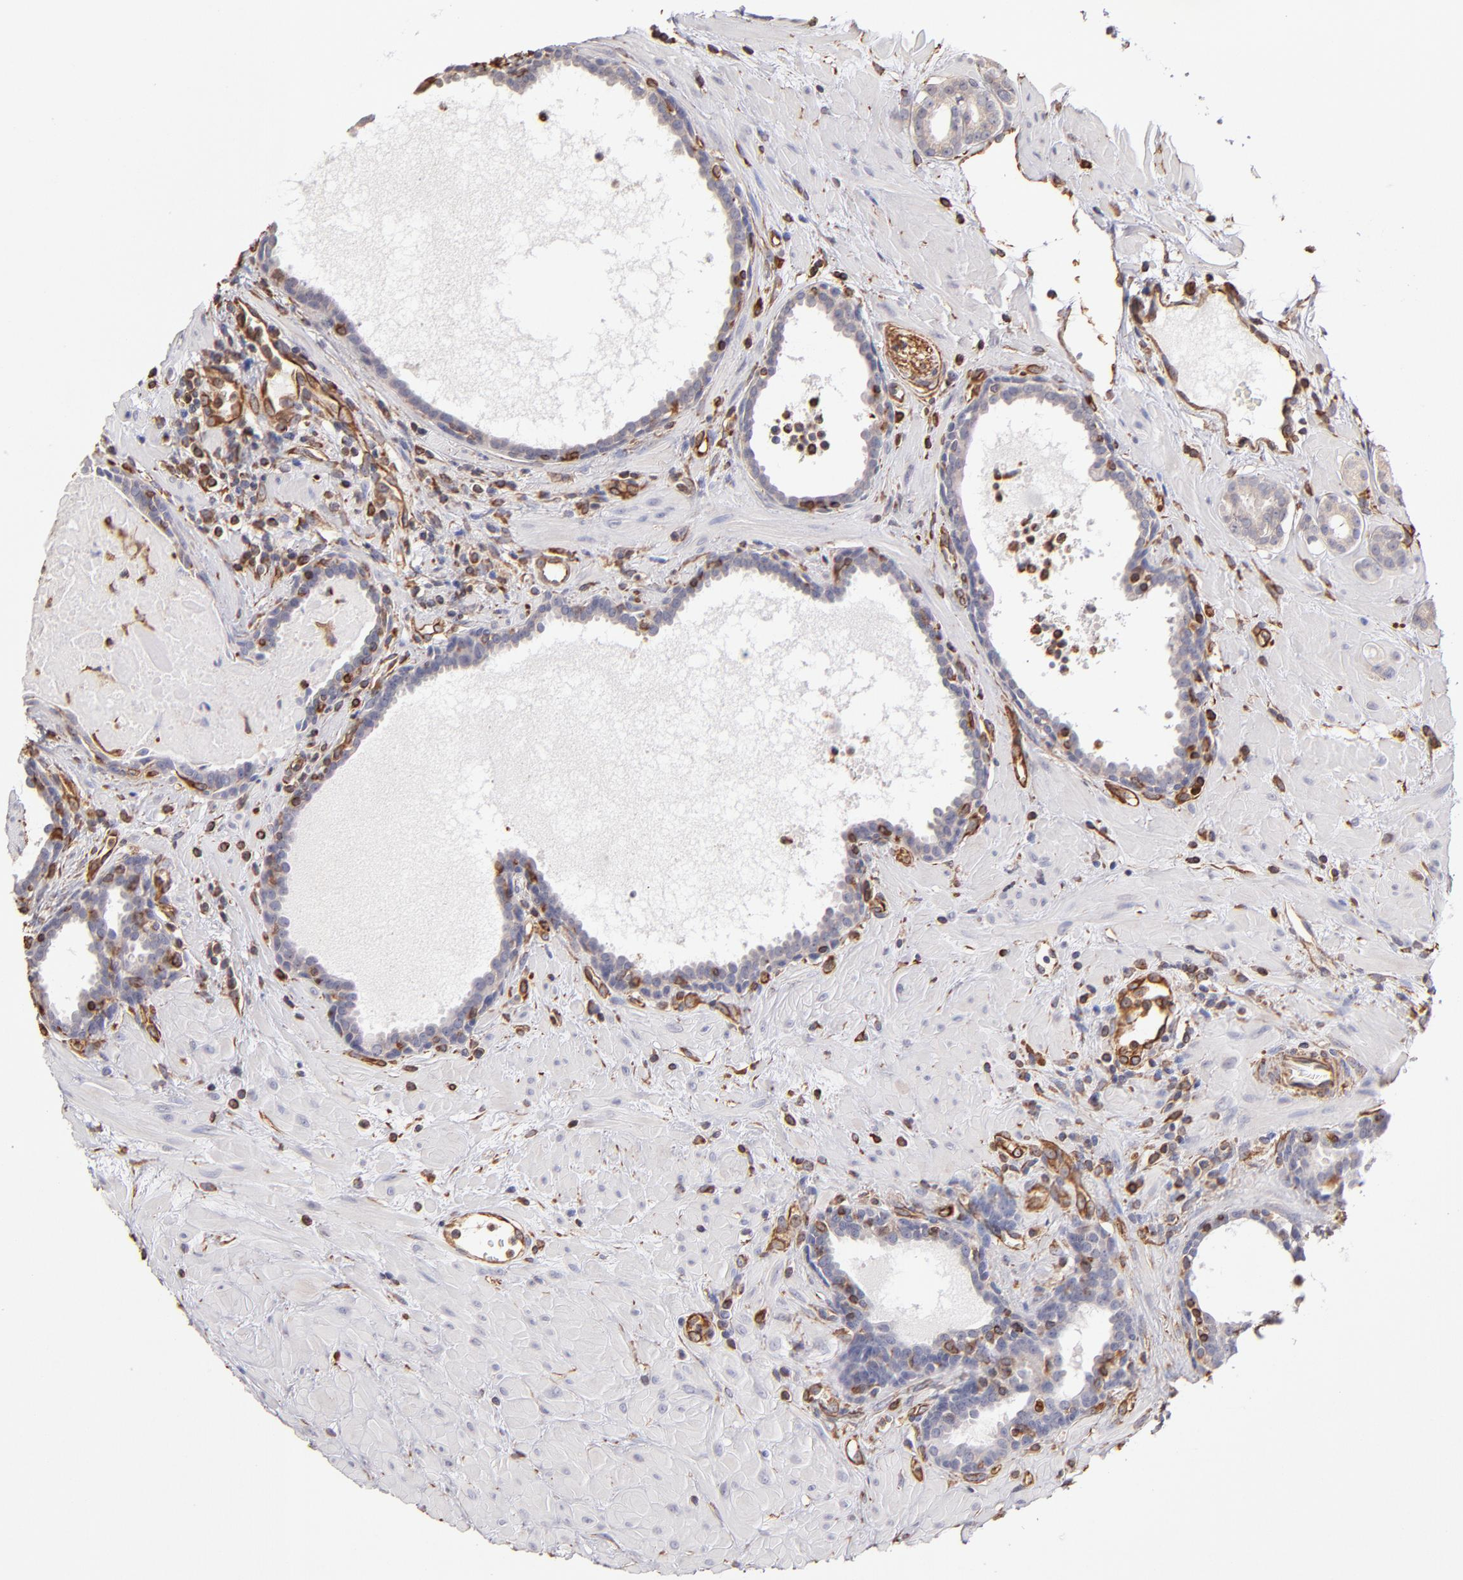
{"staining": {"intensity": "negative", "quantity": "none", "location": "none"}, "tissue": "prostate cancer", "cell_type": "Tumor cells", "image_type": "cancer", "snomed": [{"axis": "morphology", "description": "Adenocarcinoma, Low grade"}, {"axis": "topography", "description": "Prostate"}], "caption": "Immunohistochemical staining of human prostate low-grade adenocarcinoma demonstrates no significant staining in tumor cells. (DAB (3,3'-diaminobenzidine) immunohistochemistry (IHC) visualized using brightfield microscopy, high magnification).", "gene": "ABCC1", "patient": {"sex": "male", "age": 57}}